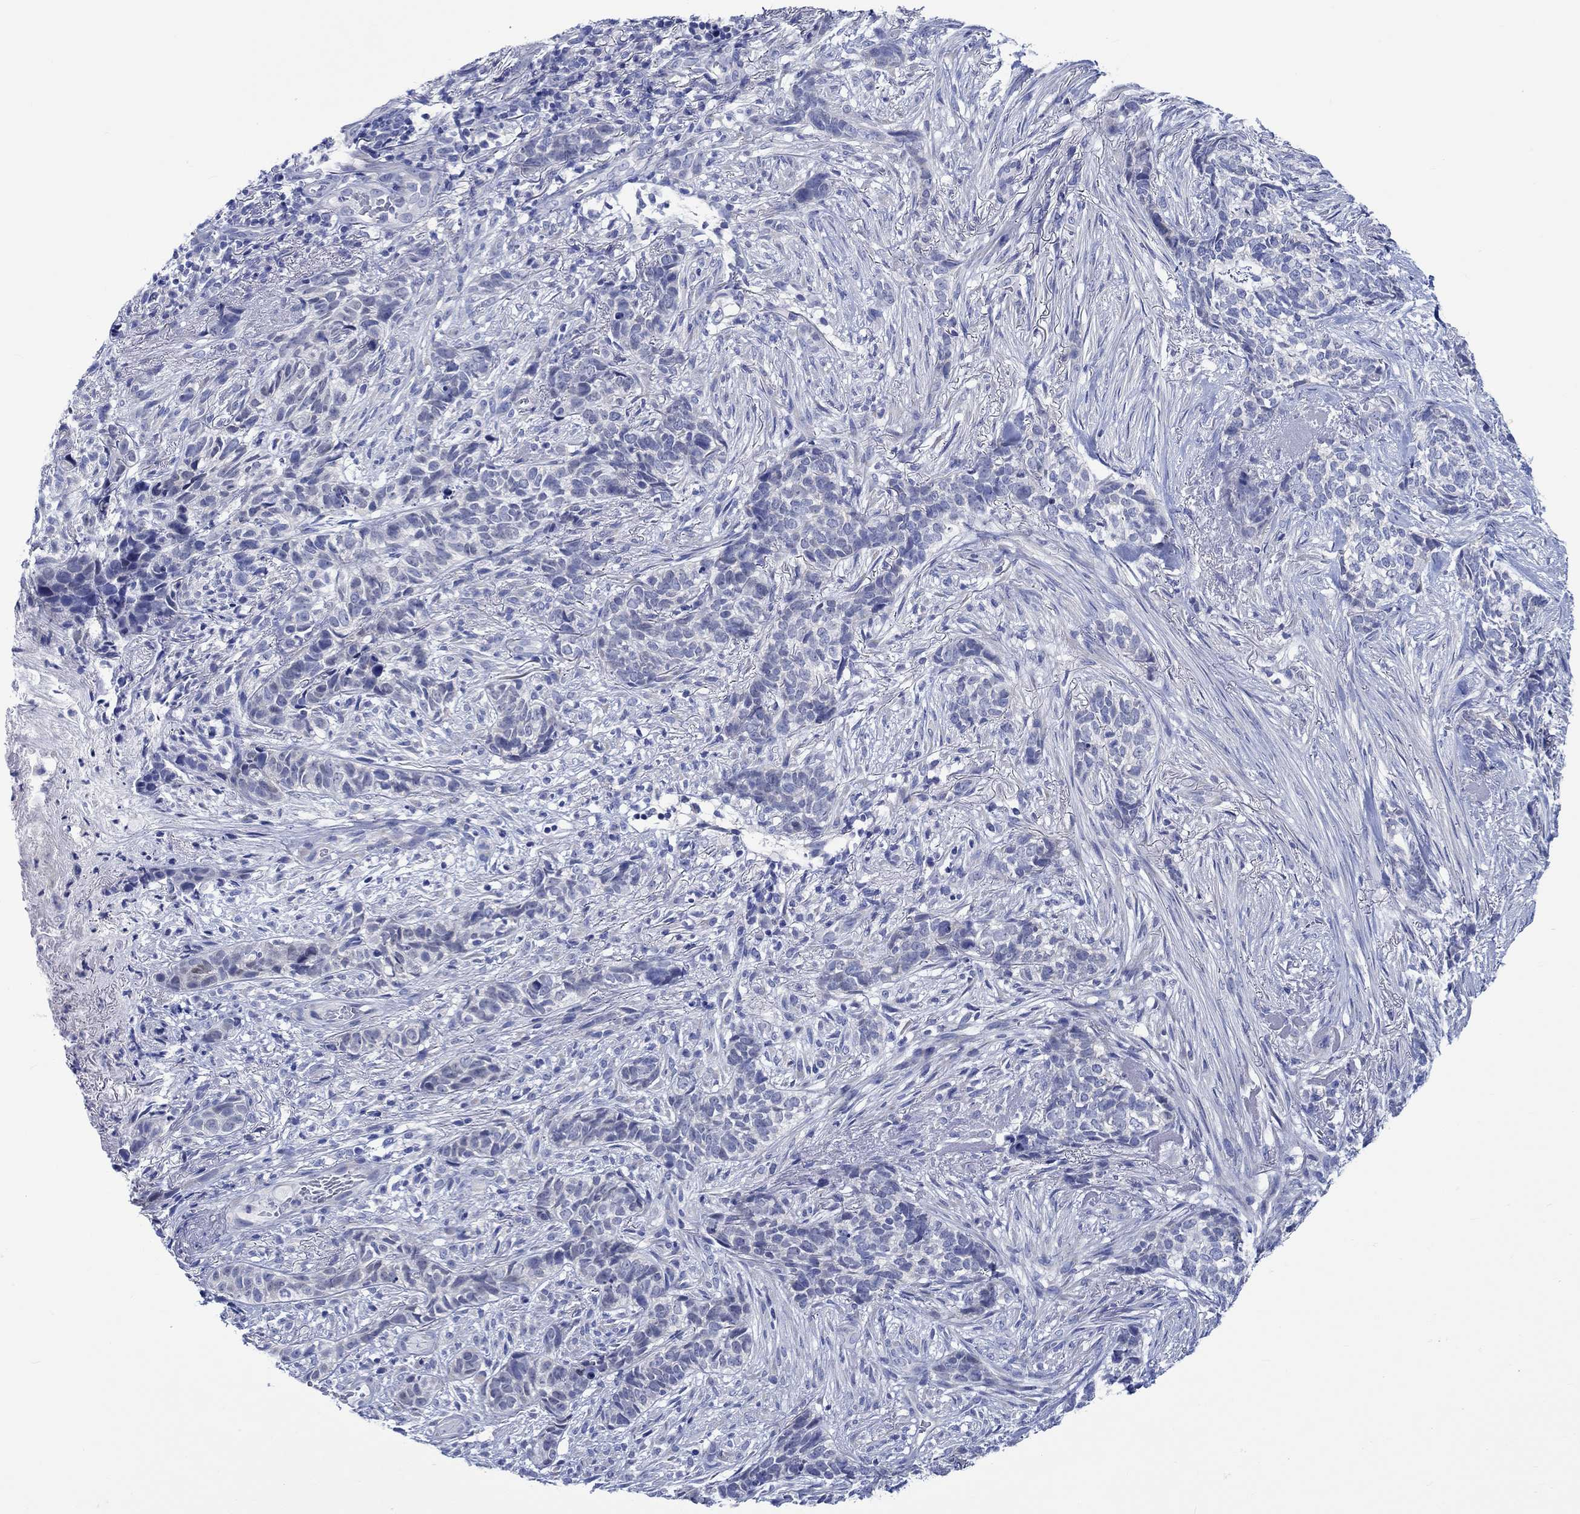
{"staining": {"intensity": "negative", "quantity": "none", "location": "none"}, "tissue": "skin cancer", "cell_type": "Tumor cells", "image_type": "cancer", "snomed": [{"axis": "morphology", "description": "Basal cell carcinoma"}, {"axis": "topography", "description": "Skin"}], "caption": "Tumor cells are negative for protein expression in human basal cell carcinoma (skin).", "gene": "PTPRN2", "patient": {"sex": "female", "age": 69}}